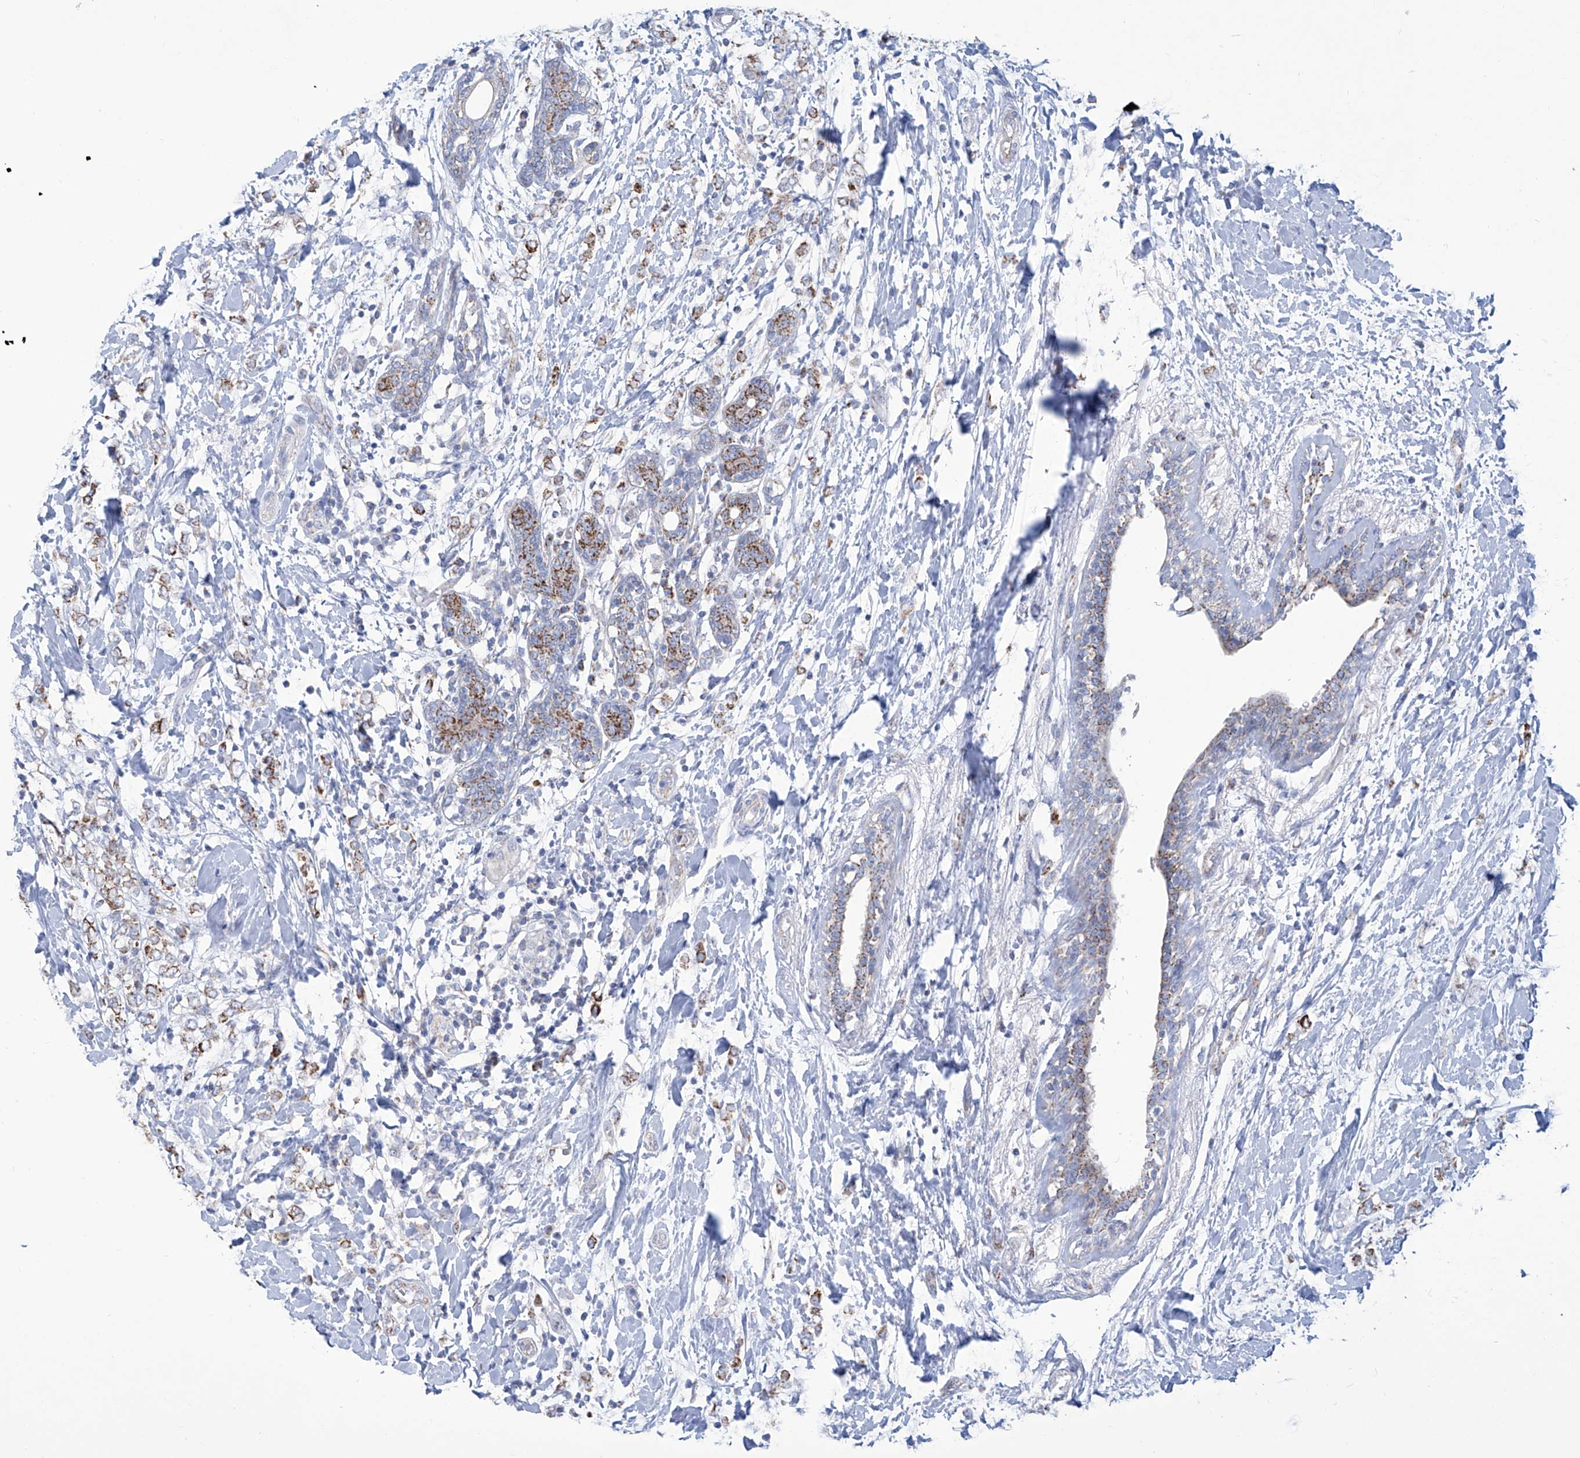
{"staining": {"intensity": "moderate", "quantity": ">75%", "location": "cytoplasmic/membranous"}, "tissue": "breast cancer", "cell_type": "Tumor cells", "image_type": "cancer", "snomed": [{"axis": "morphology", "description": "Normal tissue, NOS"}, {"axis": "morphology", "description": "Lobular carcinoma"}, {"axis": "topography", "description": "Breast"}], "caption": "An image showing moderate cytoplasmic/membranous expression in about >75% of tumor cells in lobular carcinoma (breast), as visualized by brown immunohistochemical staining.", "gene": "ALDH6A1", "patient": {"sex": "female", "age": 47}}